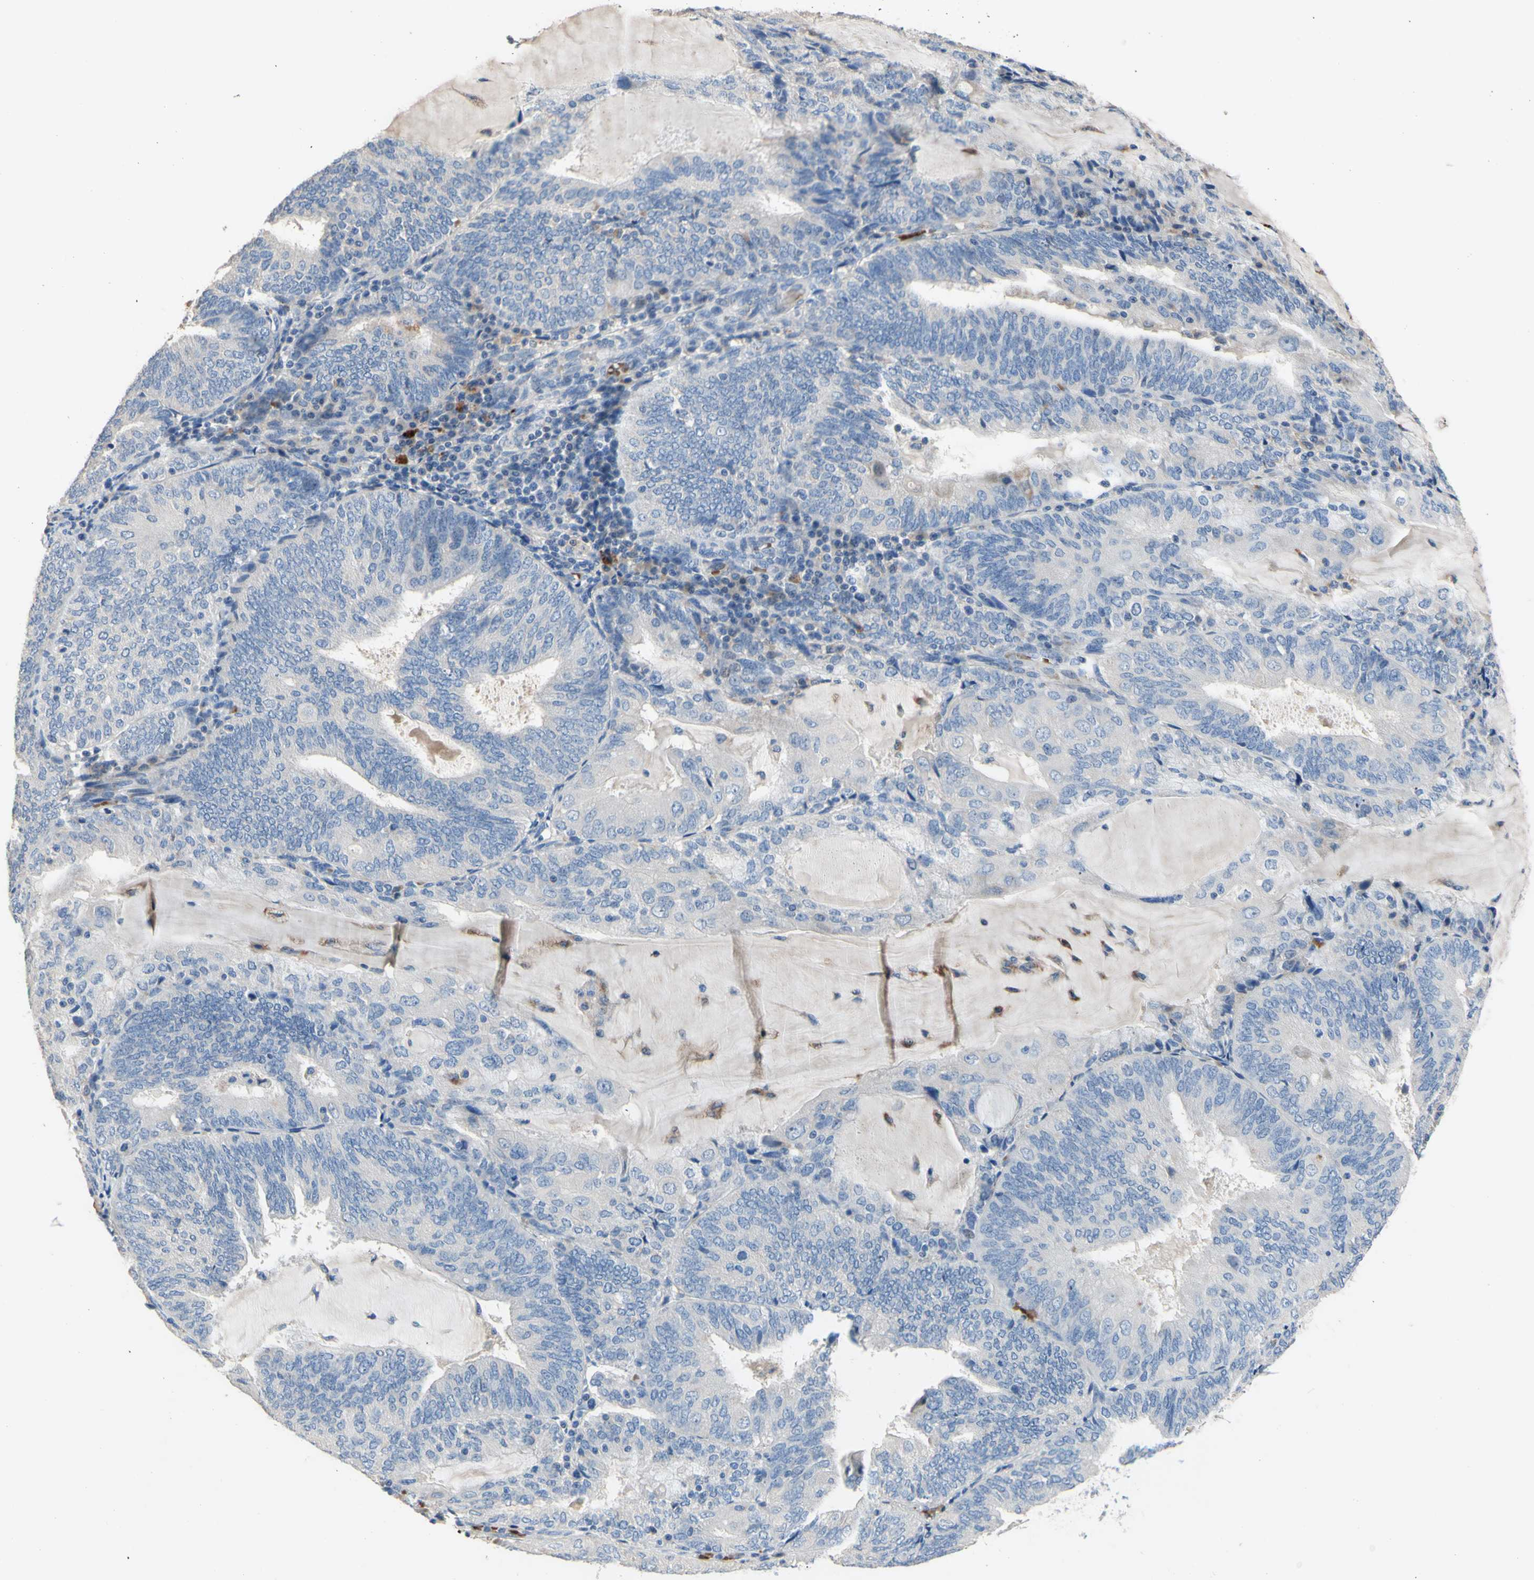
{"staining": {"intensity": "negative", "quantity": "none", "location": "none"}, "tissue": "endometrial cancer", "cell_type": "Tumor cells", "image_type": "cancer", "snomed": [{"axis": "morphology", "description": "Adenocarcinoma, NOS"}, {"axis": "topography", "description": "Endometrium"}], "caption": "Immunohistochemistry histopathology image of human endometrial adenocarcinoma stained for a protein (brown), which demonstrates no staining in tumor cells. Nuclei are stained in blue.", "gene": "CDON", "patient": {"sex": "female", "age": 81}}